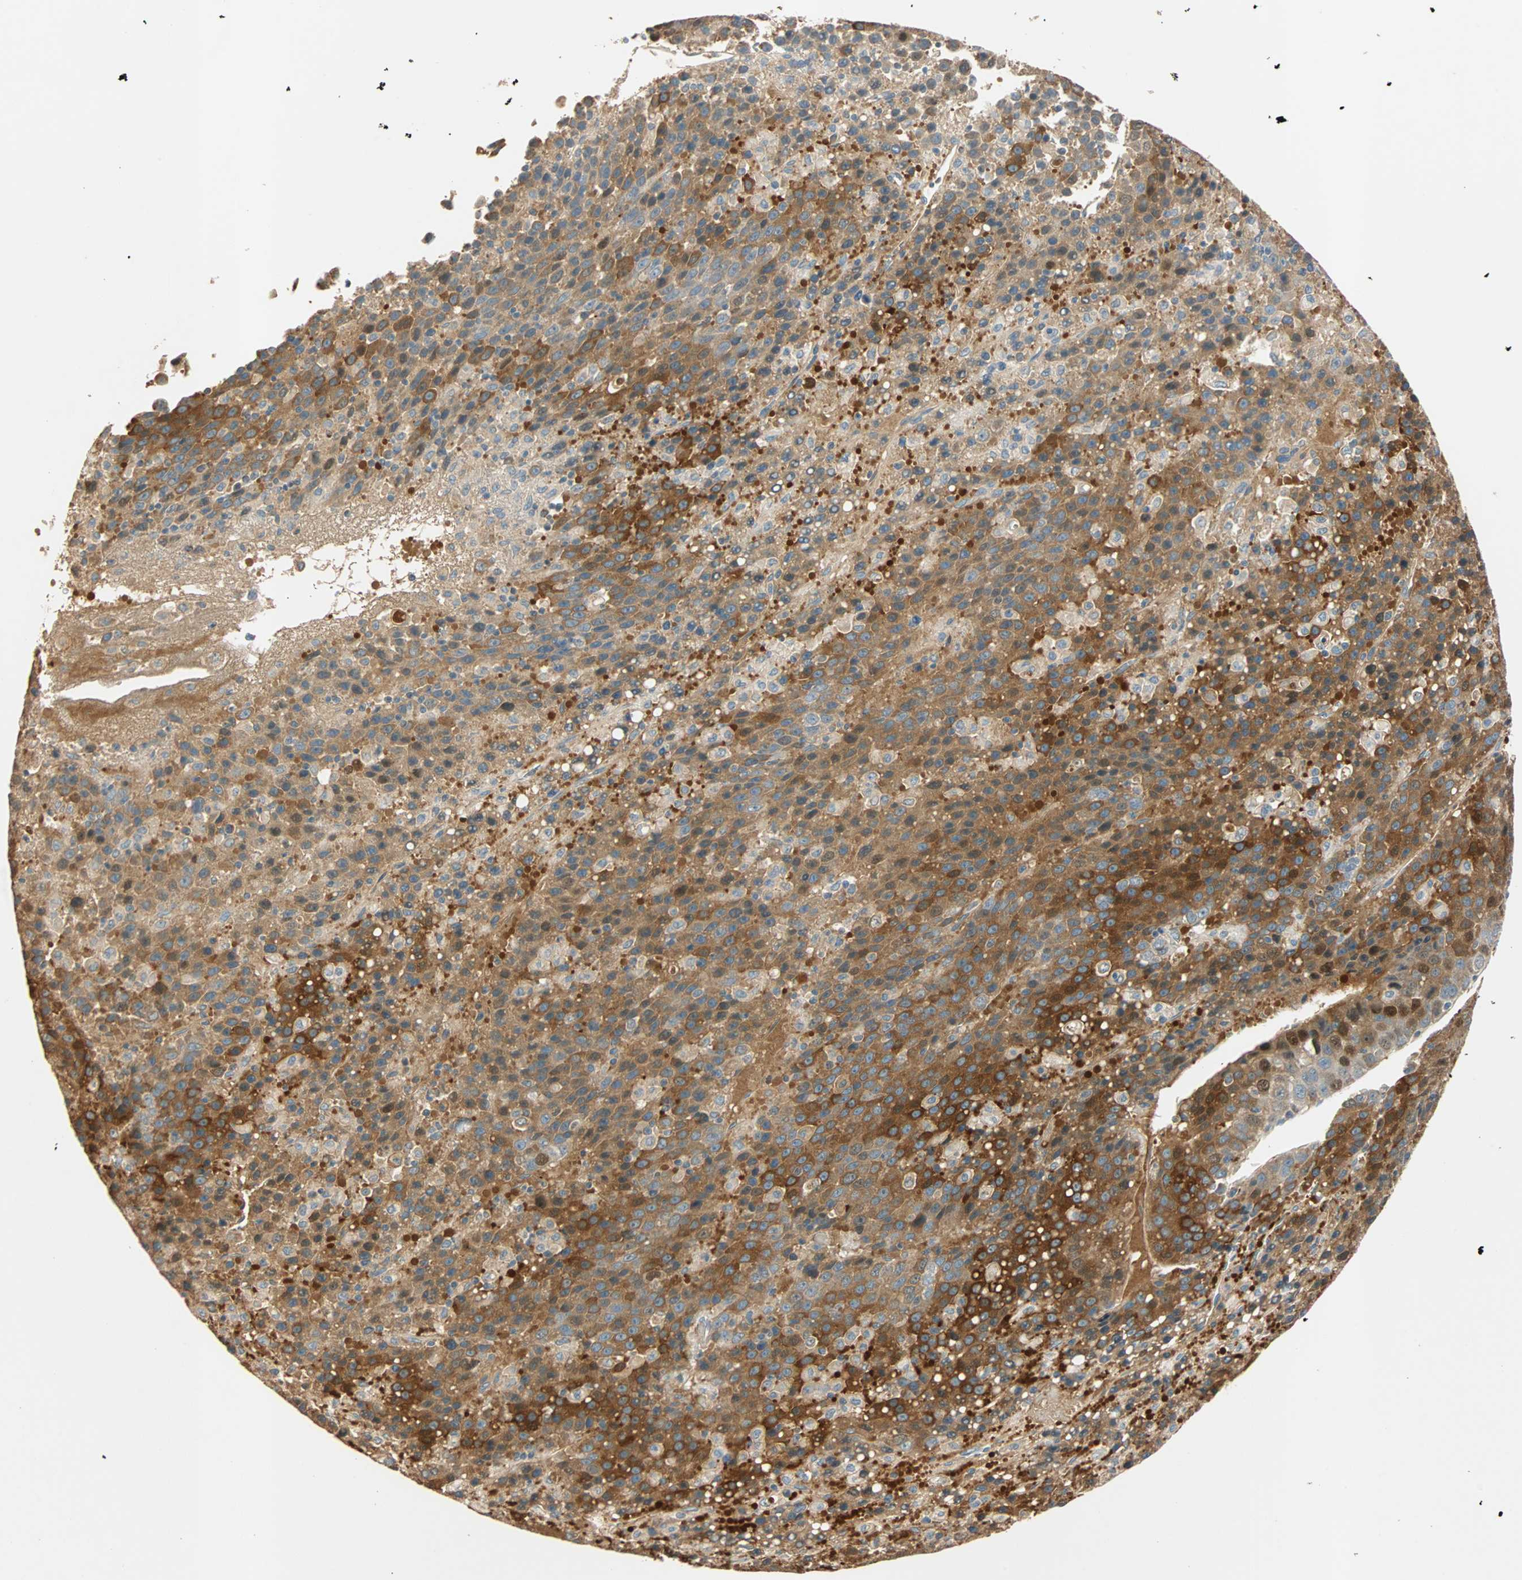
{"staining": {"intensity": "moderate", "quantity": ">75%", "location": "cytoplasmic/membranous"}, "tissue": "liver cancer", "cell_type": "Tumor cells", "image_type": "cancer", "snomed": [{"axis": "morphology", "description": "Carcinoma, Hepatocellular, NOS"}, {"axis": "topography", "description": "Liver"}], "caption": "Approximately >75% of tumor cells in human liver cancer reveal moderate cytoplasmic/membranous protein positivity as visualized by brown immunohistochemical staining.", "gene": "RAD18", "patient": {"sex": "female", "age": 53}}